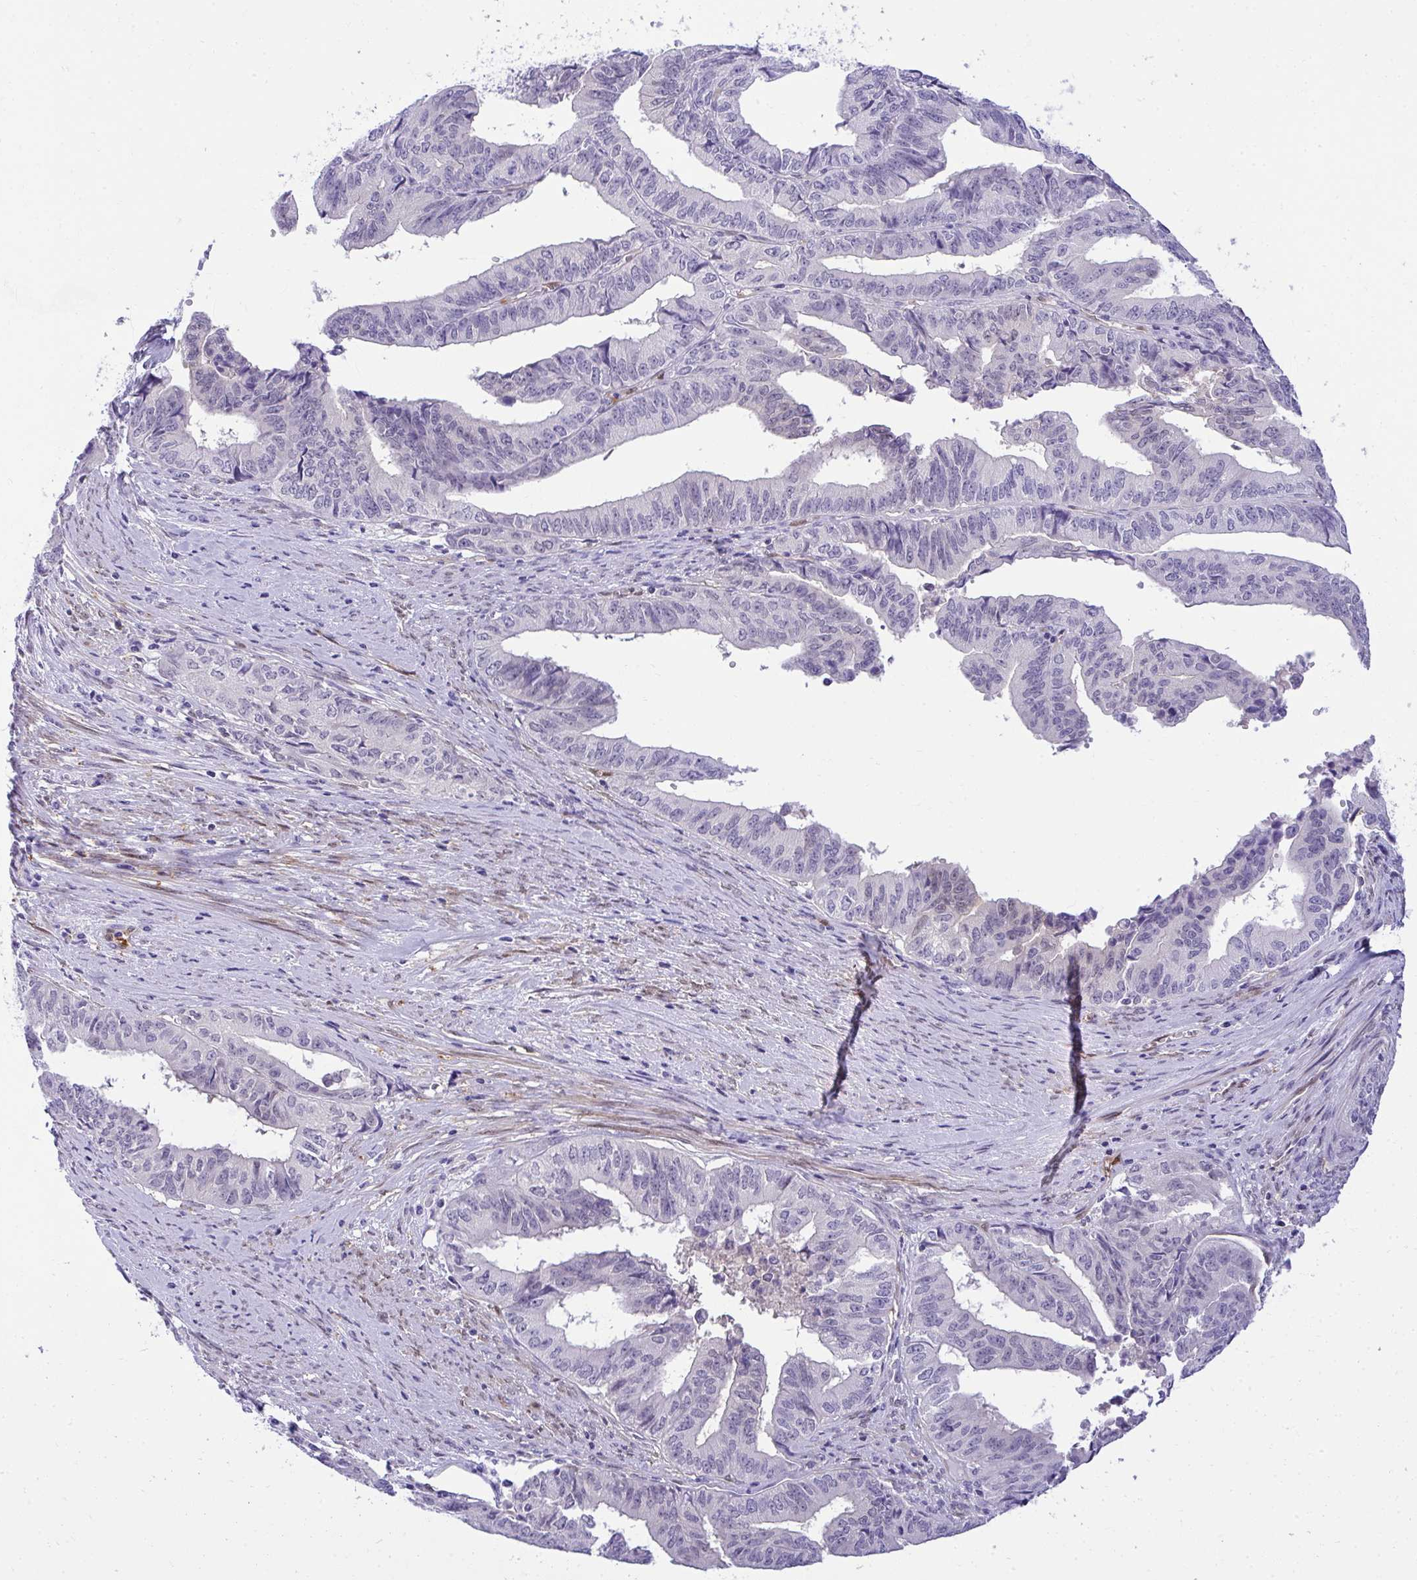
{"staining": {"intensity": "negative", "quantity": "none", "location": "none"}, "tissue": "endometrial cancer", "cell_type": "Tumor cells", "image_type": "cancer", "snomed": [{"axis": "morphology", "description": "Adenocarcinoma, NOS"}, {"axis": "topography", "description": "Endometrium"}], "caption": "Endometrial cancer (adenocarcinoma) stained for a protein using immunohistochemistry demonstrates no positivity tumor cells.", "gene": "PGM2L1", "patient": {"sex": "female", "age": 65}}